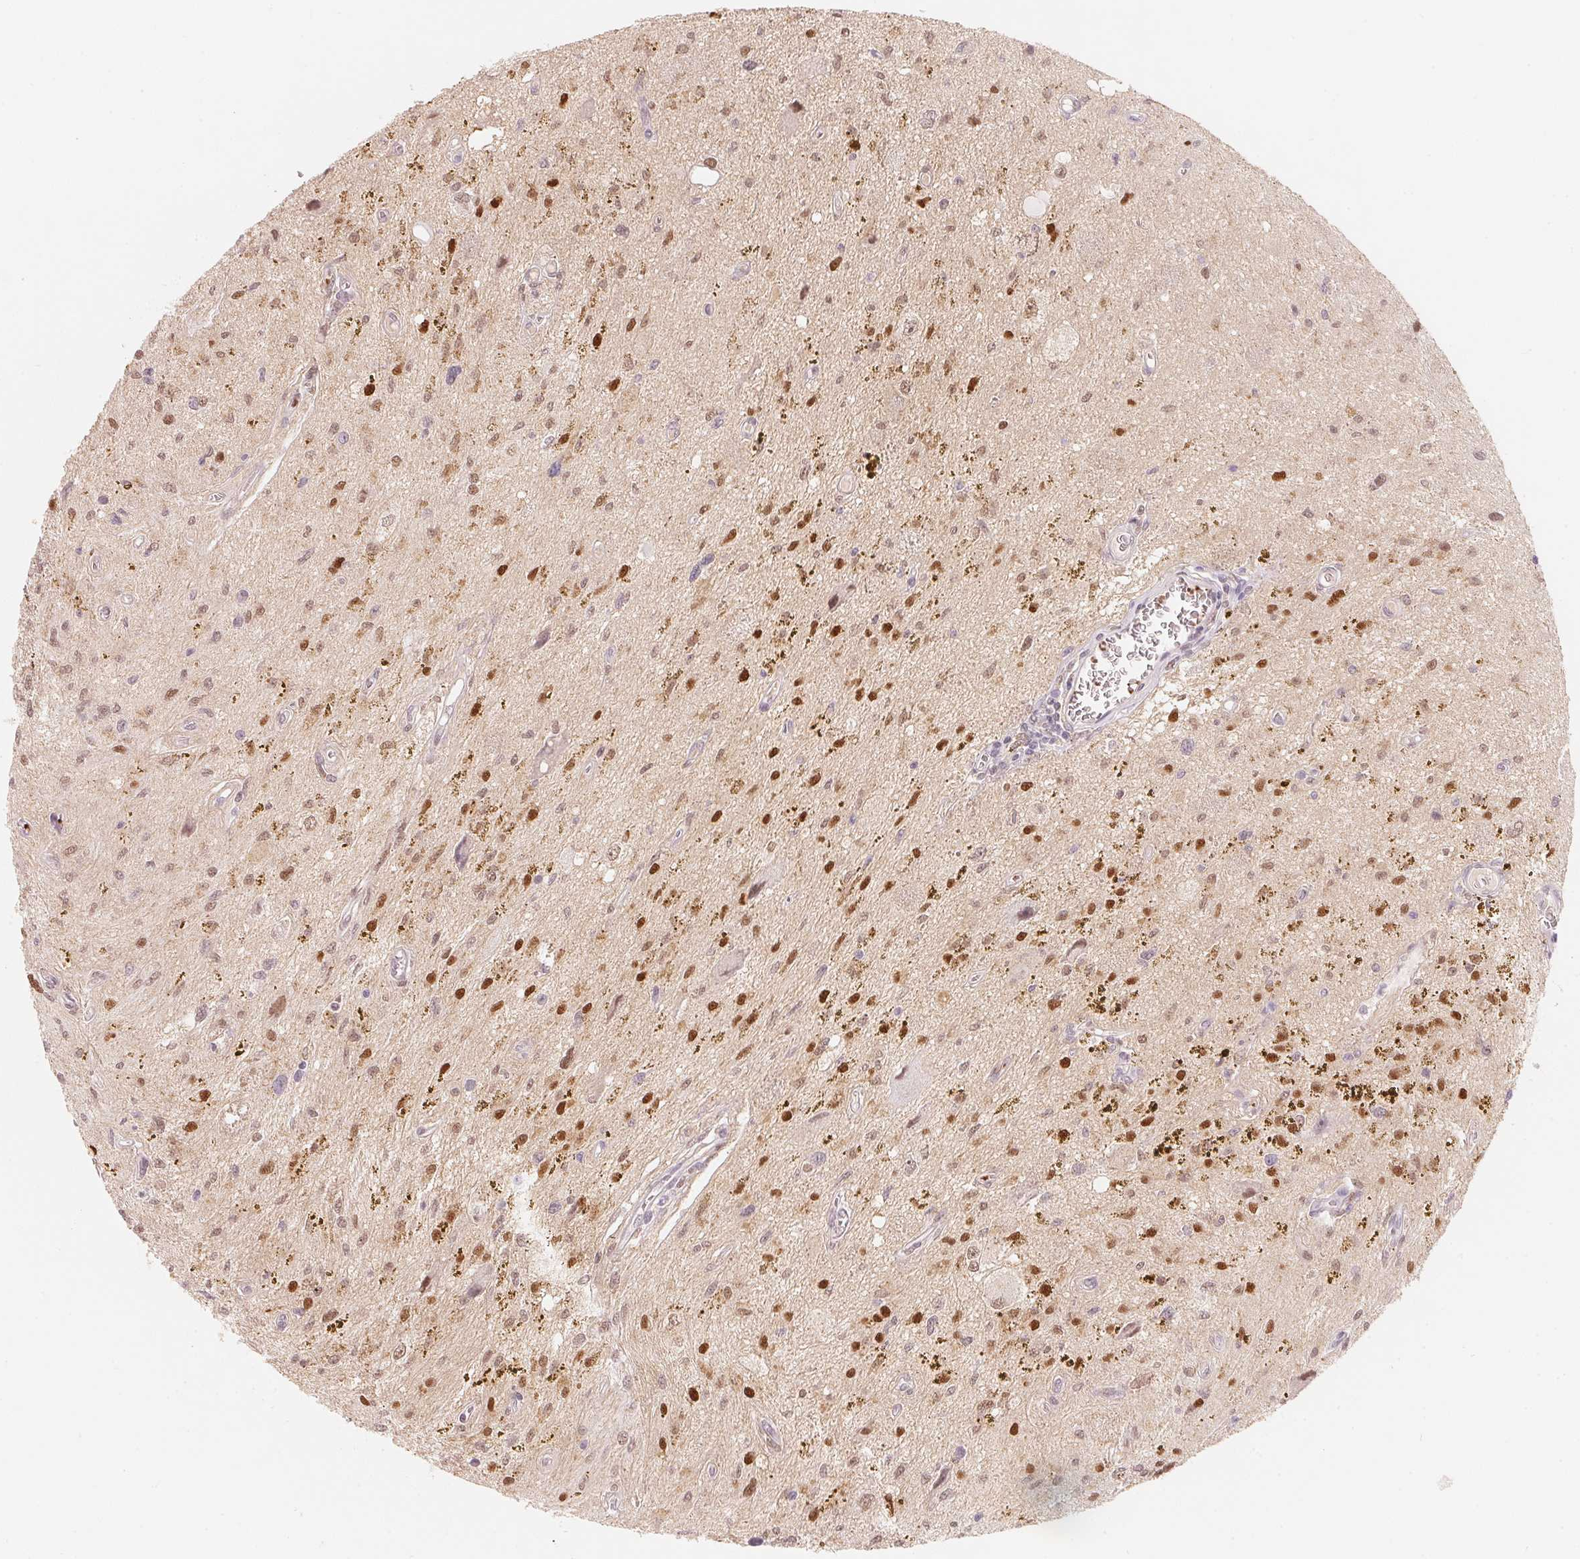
{"staining": {"intensity": "moderate", "quantity": "<25%", "location": "nuclear"}, "tissue": "glioma", "cell_type": "Tumor cells", "image_type": "cancer", "snomed": [{"axis": "morphology", "description": "Glioma, malignant, Low grade"}, {"axis": "topography", "description": "Cerebellum"}], "caption": "Immunohistochemistry (DAB (3,3'-diaminobenzidine)) staining of malignant low-grade glioma shows moderate nuclear protein positivity in approximately <25% of tumor cells.", "gene": "ARHGAP22", "patient": {"sex": "female", "age": 14}}